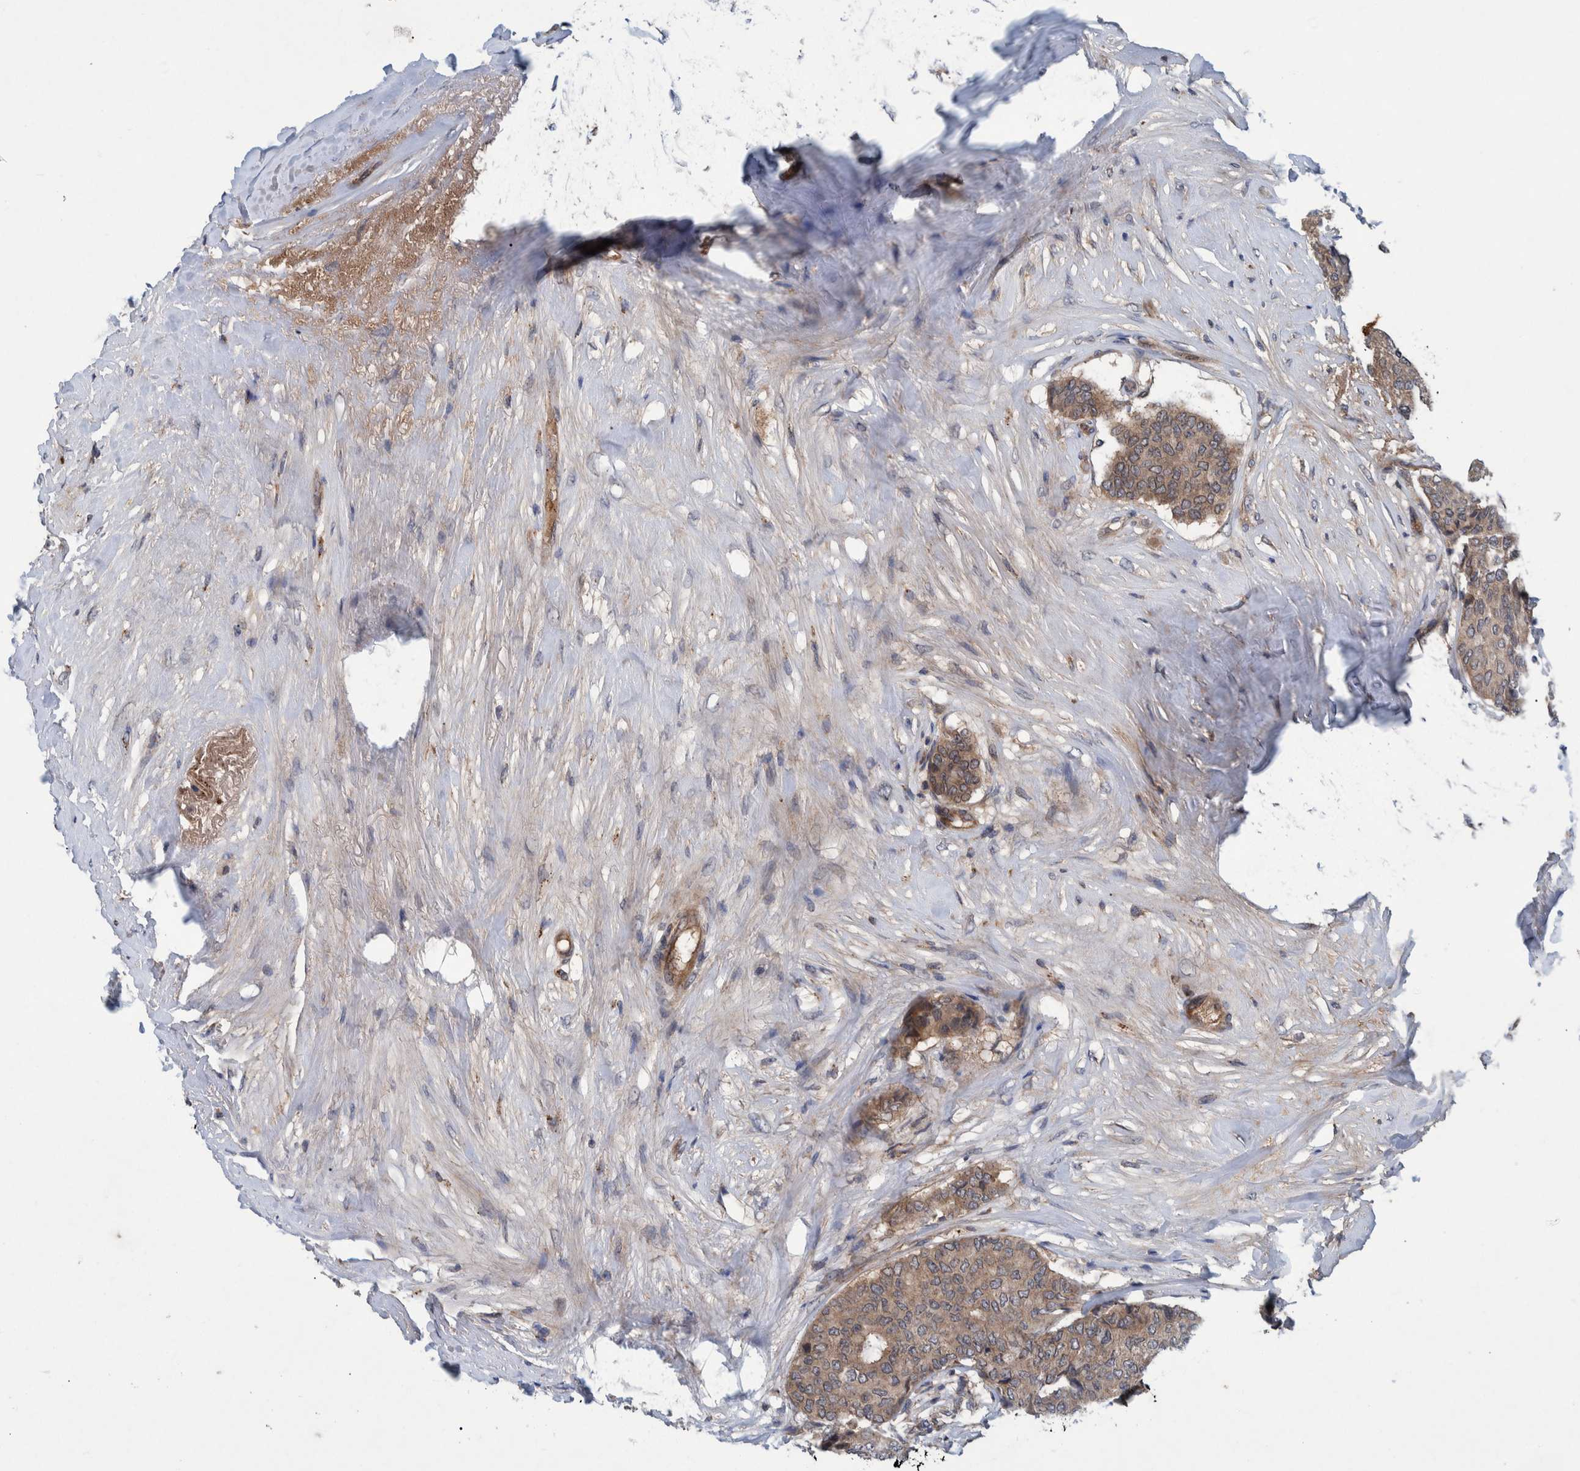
{"staining": {"intensity": "moderate", "quantity": ">75%", "location": "cytoplasmic/membranous"}, "tissue": "breast cancer", "cell_type": "Tumor cells", "image_type": "cancer", "snomed": [{"axis": "morphology", "description": "Duct carcinoma"}, {"axis": "topography", "description": "Breast"}], "caption": "Approximately >75% of tumor cells in intraductal carcinoma (breast) reveal moderate cytoplasmic/membranous protein expression as visualized by brown immunohistochemical staining.", "gene": "ITIH3", "patient": {"sex": "female", "age": 75}}